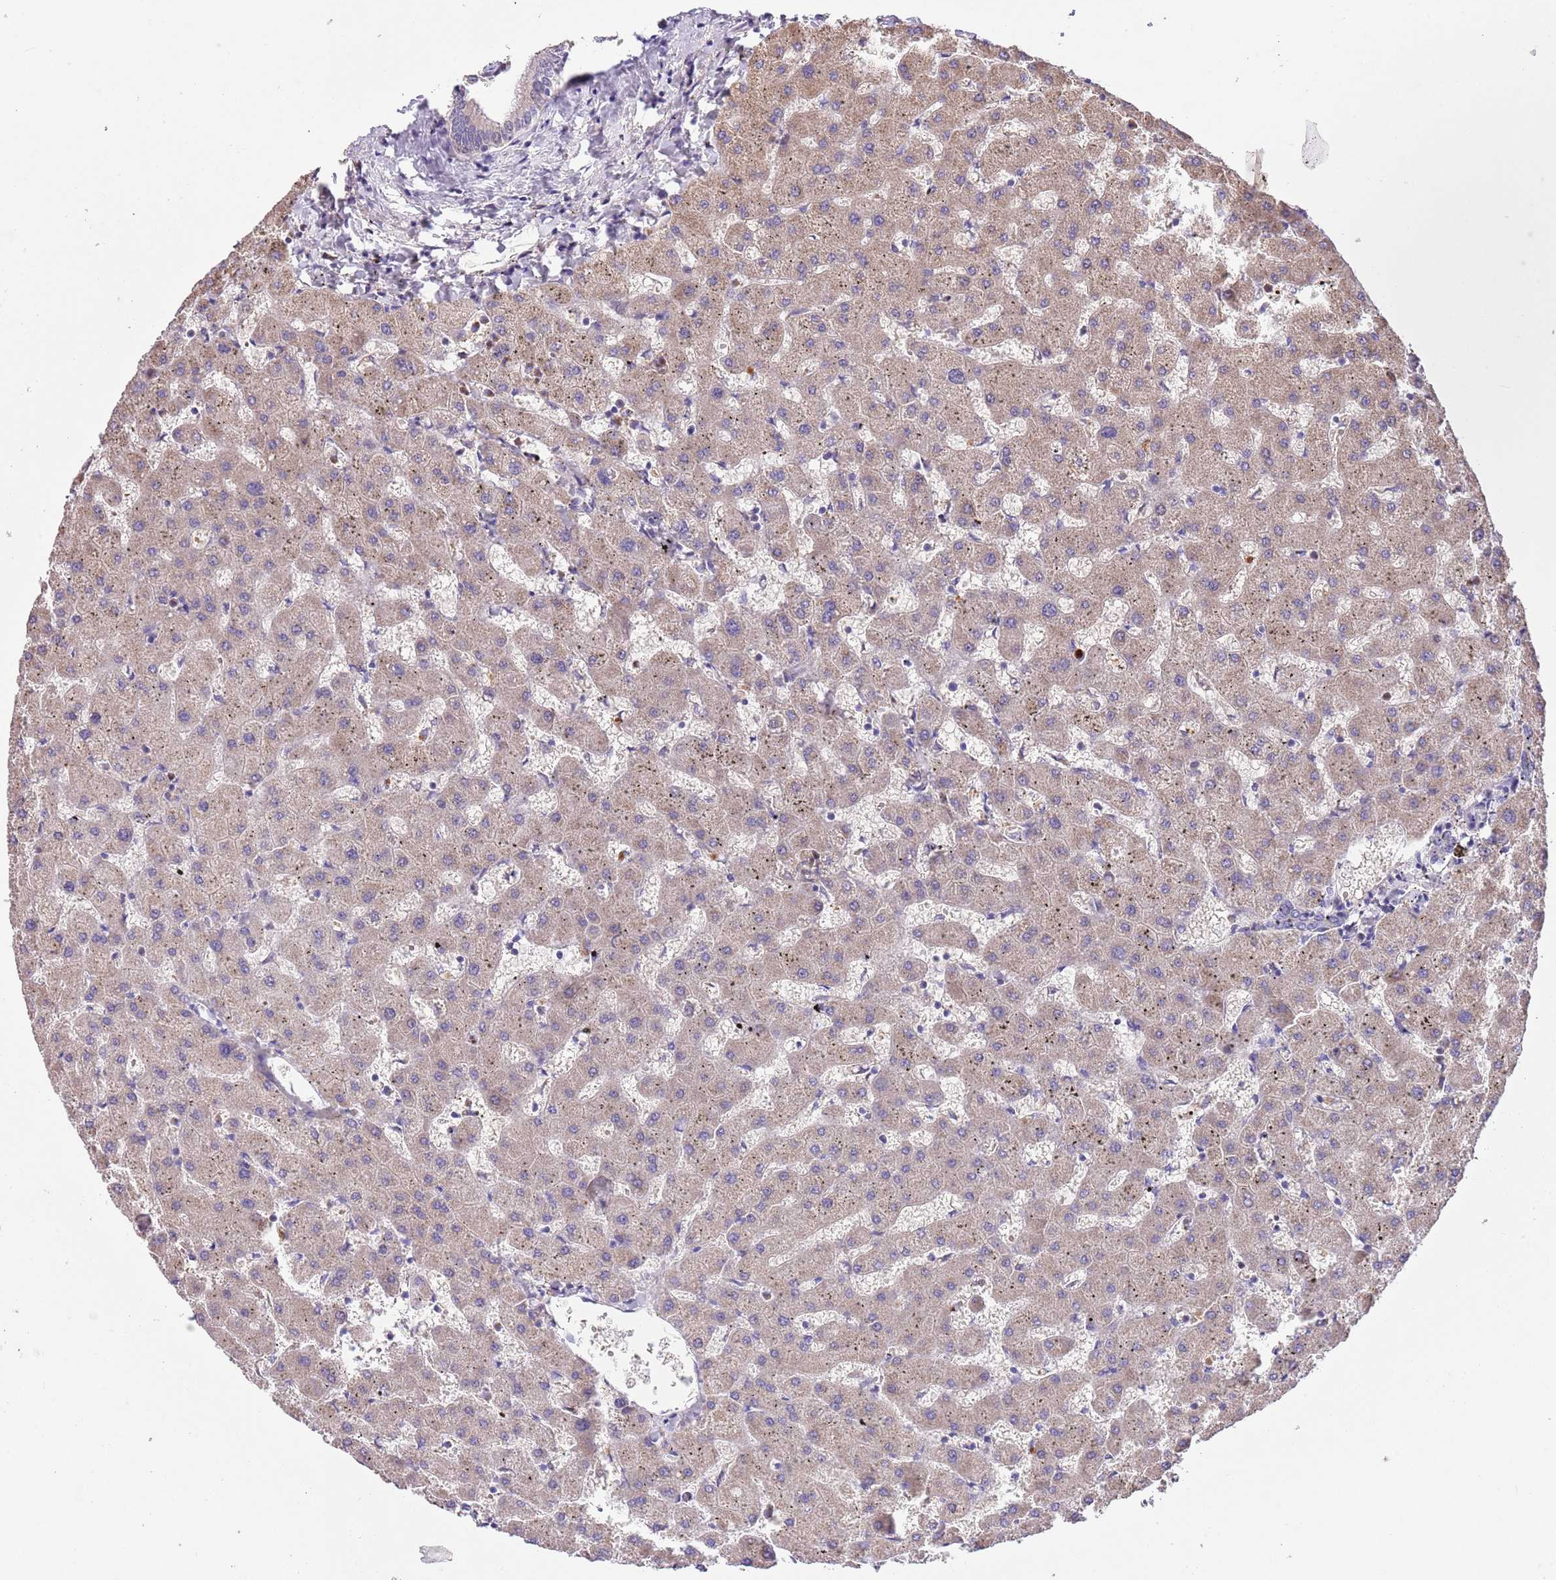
{"staining": {"intensity": "negative", "quantity": "none", "location": "none"}, "tissue": "liver", "cell_type": "Cholangiocytes", "image_type": "normal", "snomed": [{"axis": "morphology", "description": "Normal tissue, NOS"}, {"axis": "topography", "description": "Liver"}], "caption": "DAB immunohistochemical staining of normal liver shows no significant positivity in cholangiocytes.", "gene": "PIGA", "patient": {"sex": "female", "age": 63}}